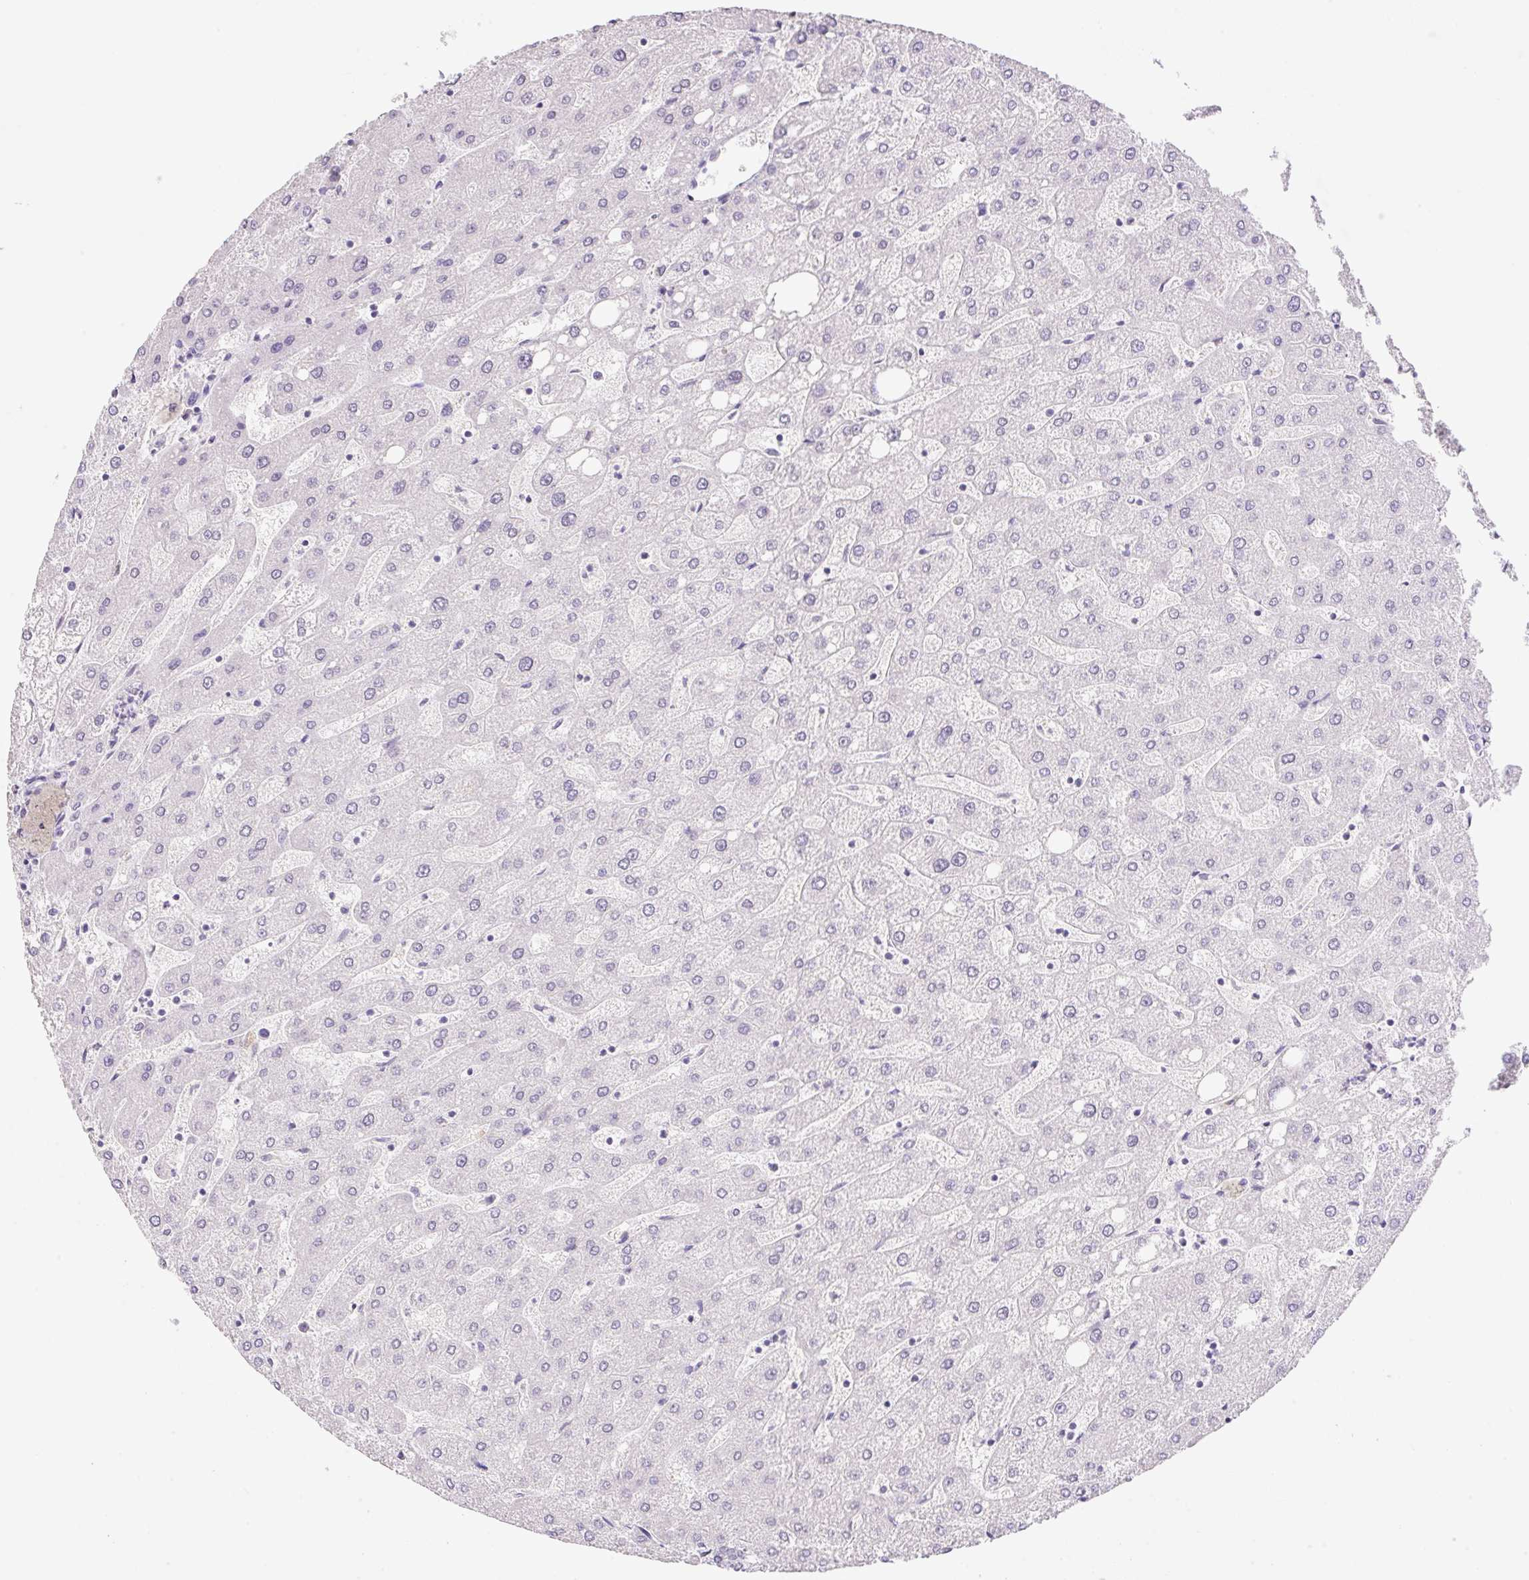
{"staining": {"intensity": "negative", "quantity": "none", "location": "none"}, "tissue": "liver", "cell_type": "Cholangiocytes", "image_type": "normal", "snomed": [{"axis": "morphology", "description": "Normal tissue, NOS"}, {"axis": "topography", "description": "Liver"}], "caption": "The immunohistochemistry (IHC) image has no significant staining in cholangiocytes of liver.", "gene": "HCRTR2", "patient": {"sex": "male", "age": 67}}